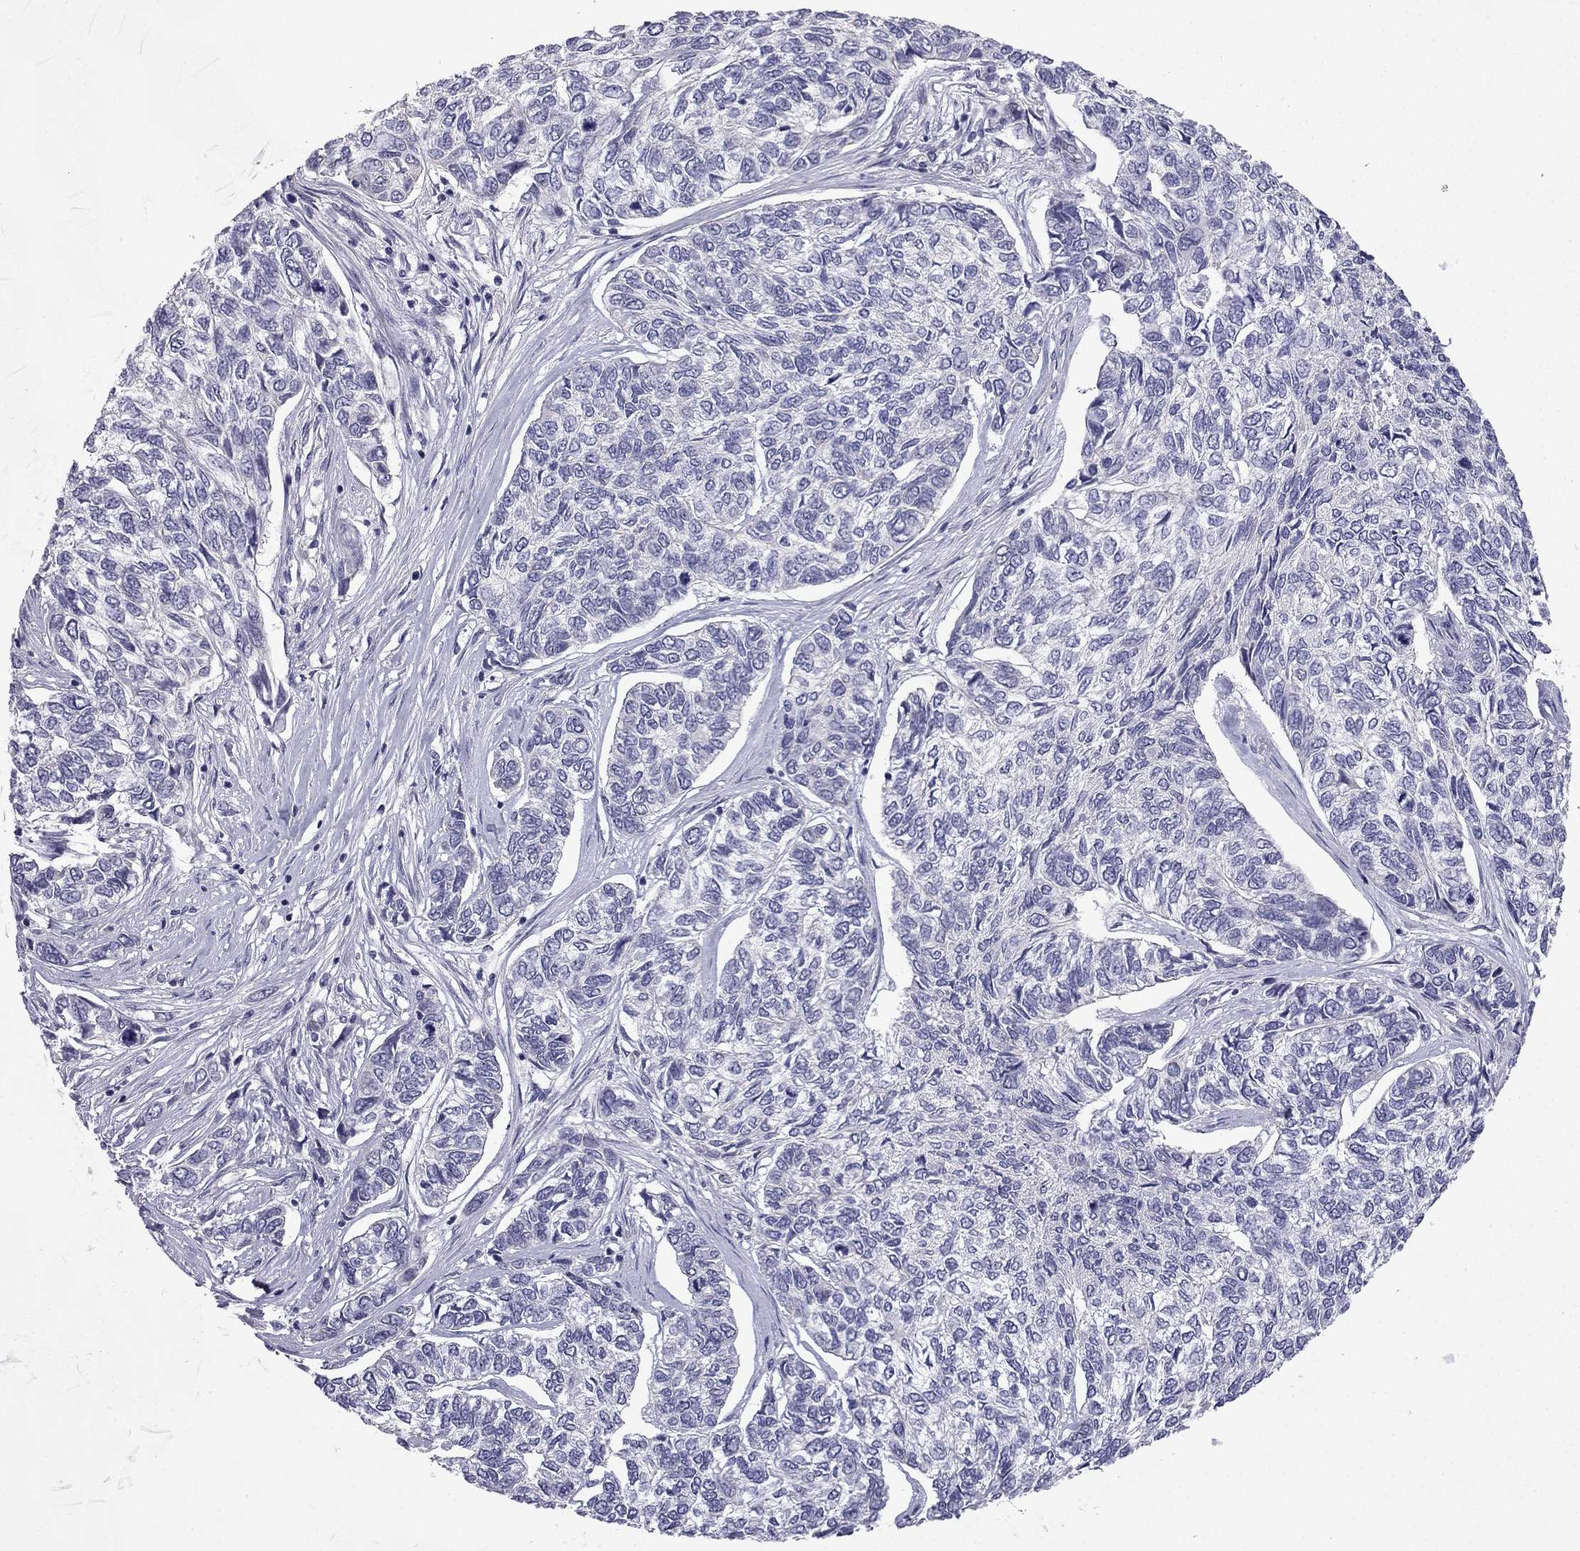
{"staining": {"intensity": "negative", "quantity": "none", "location": "none"}, "tissue": "skin cancer", "cell_type": "Tumor cells", "image_type": "cancer", "snomed": [{"axis": "morphology", "description": "Basal cell carcinoma"}, {"axis": "topography", "description": "Skin"}], "caption": "IHC image of neoplastic tissue: skin basal cell carcinoma stained with DAB (3,3'-diaminobenzidine) exhibits no significant protein expression in tumor cells.", "gene": "CFAP53", "patient": {"sex": "female", "age": 65}}